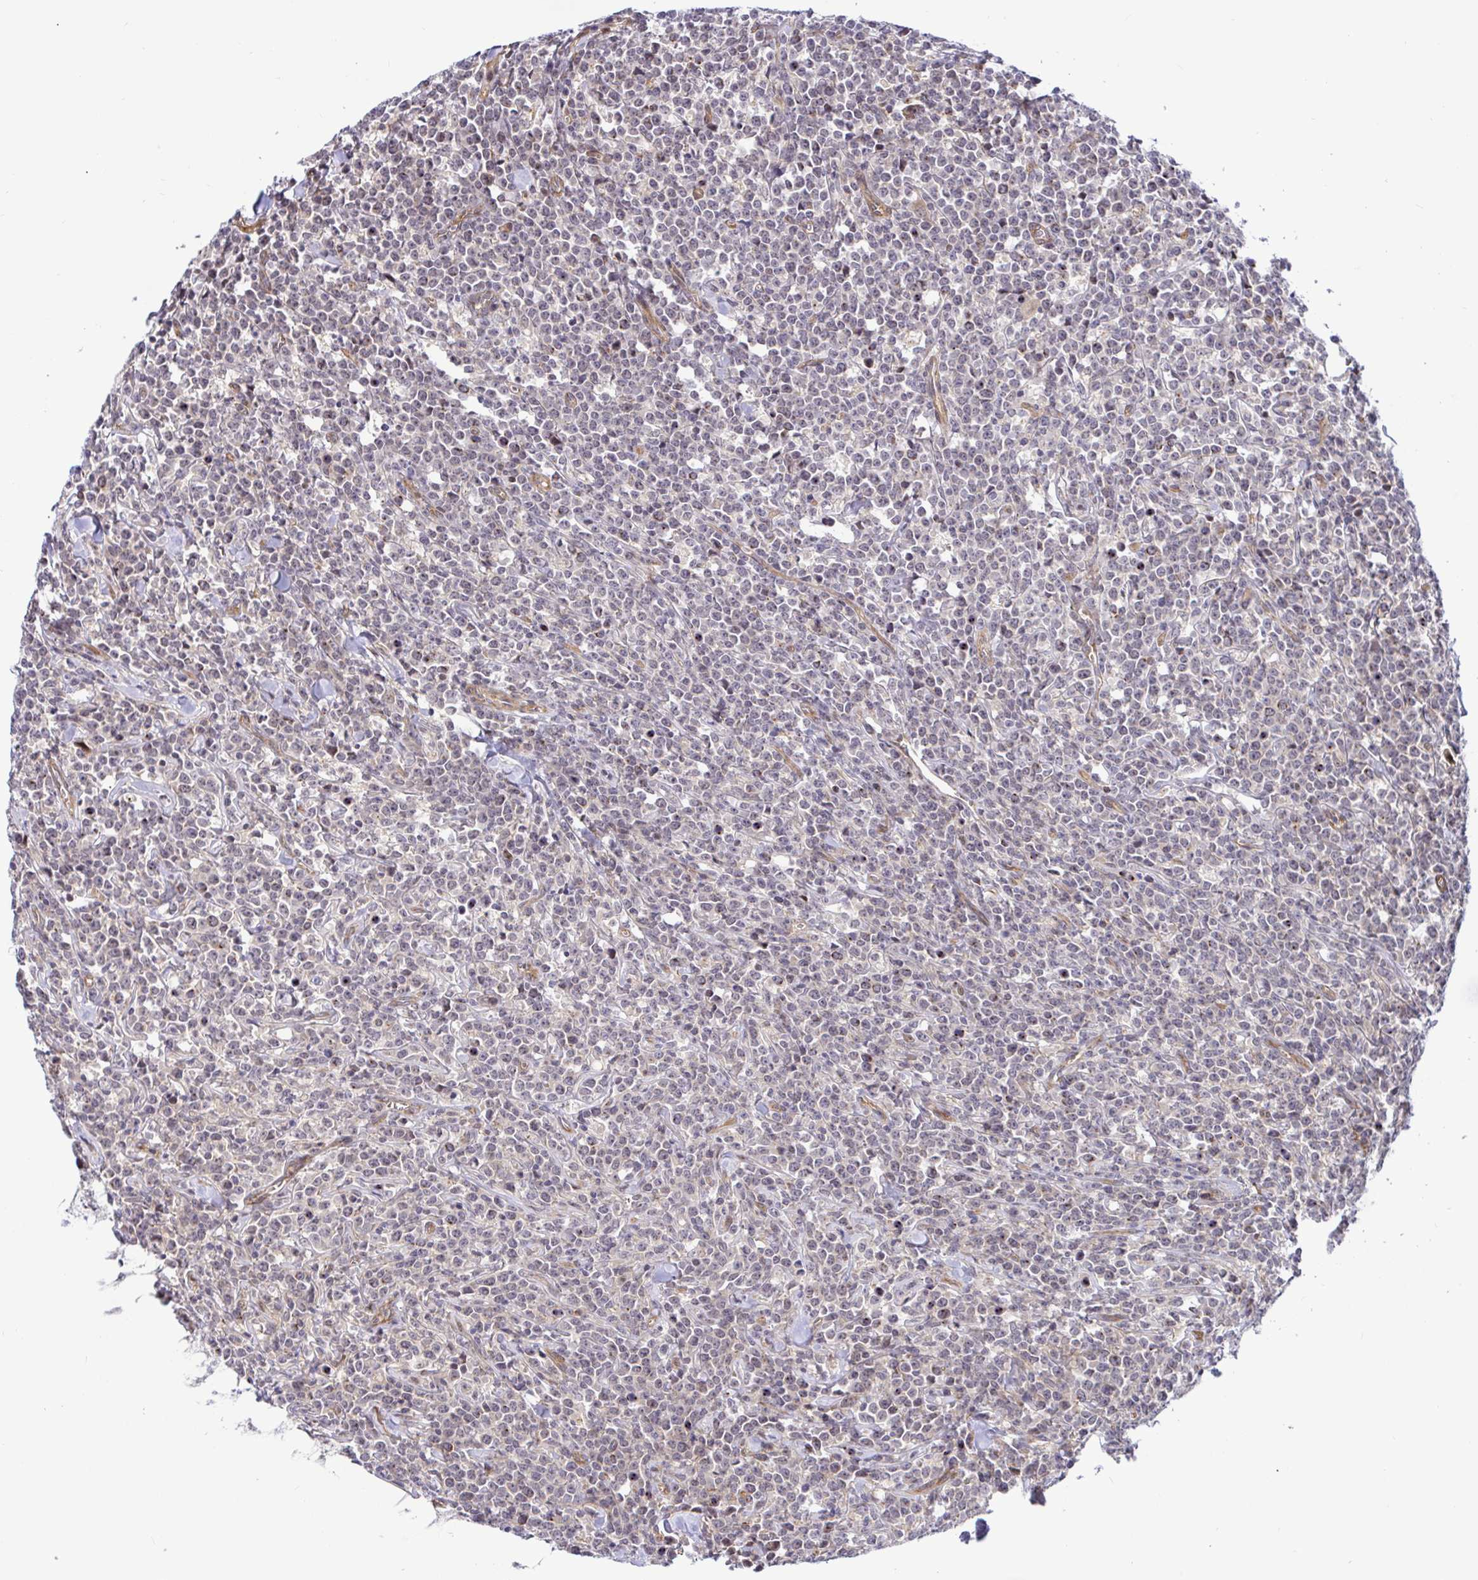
{"staining": {"intensity": "negative", "quantity": "none", "location": "none"}, "tissue": "lymphoma", "cell_type": "Tumor cells", "image_type": "cancer", "snomed": [{"axis": "morphology", "description": "Malignant lymphoma, non-Hodgkin's type, High grade"}, {"axis": "topography", "description": "Small intestine"}], "caption": "The histopathology image exhibits no staining of tumor cells in lymphoma.", "gene": "TRIM55", "patient": {"sex": "female", "age": 56}}